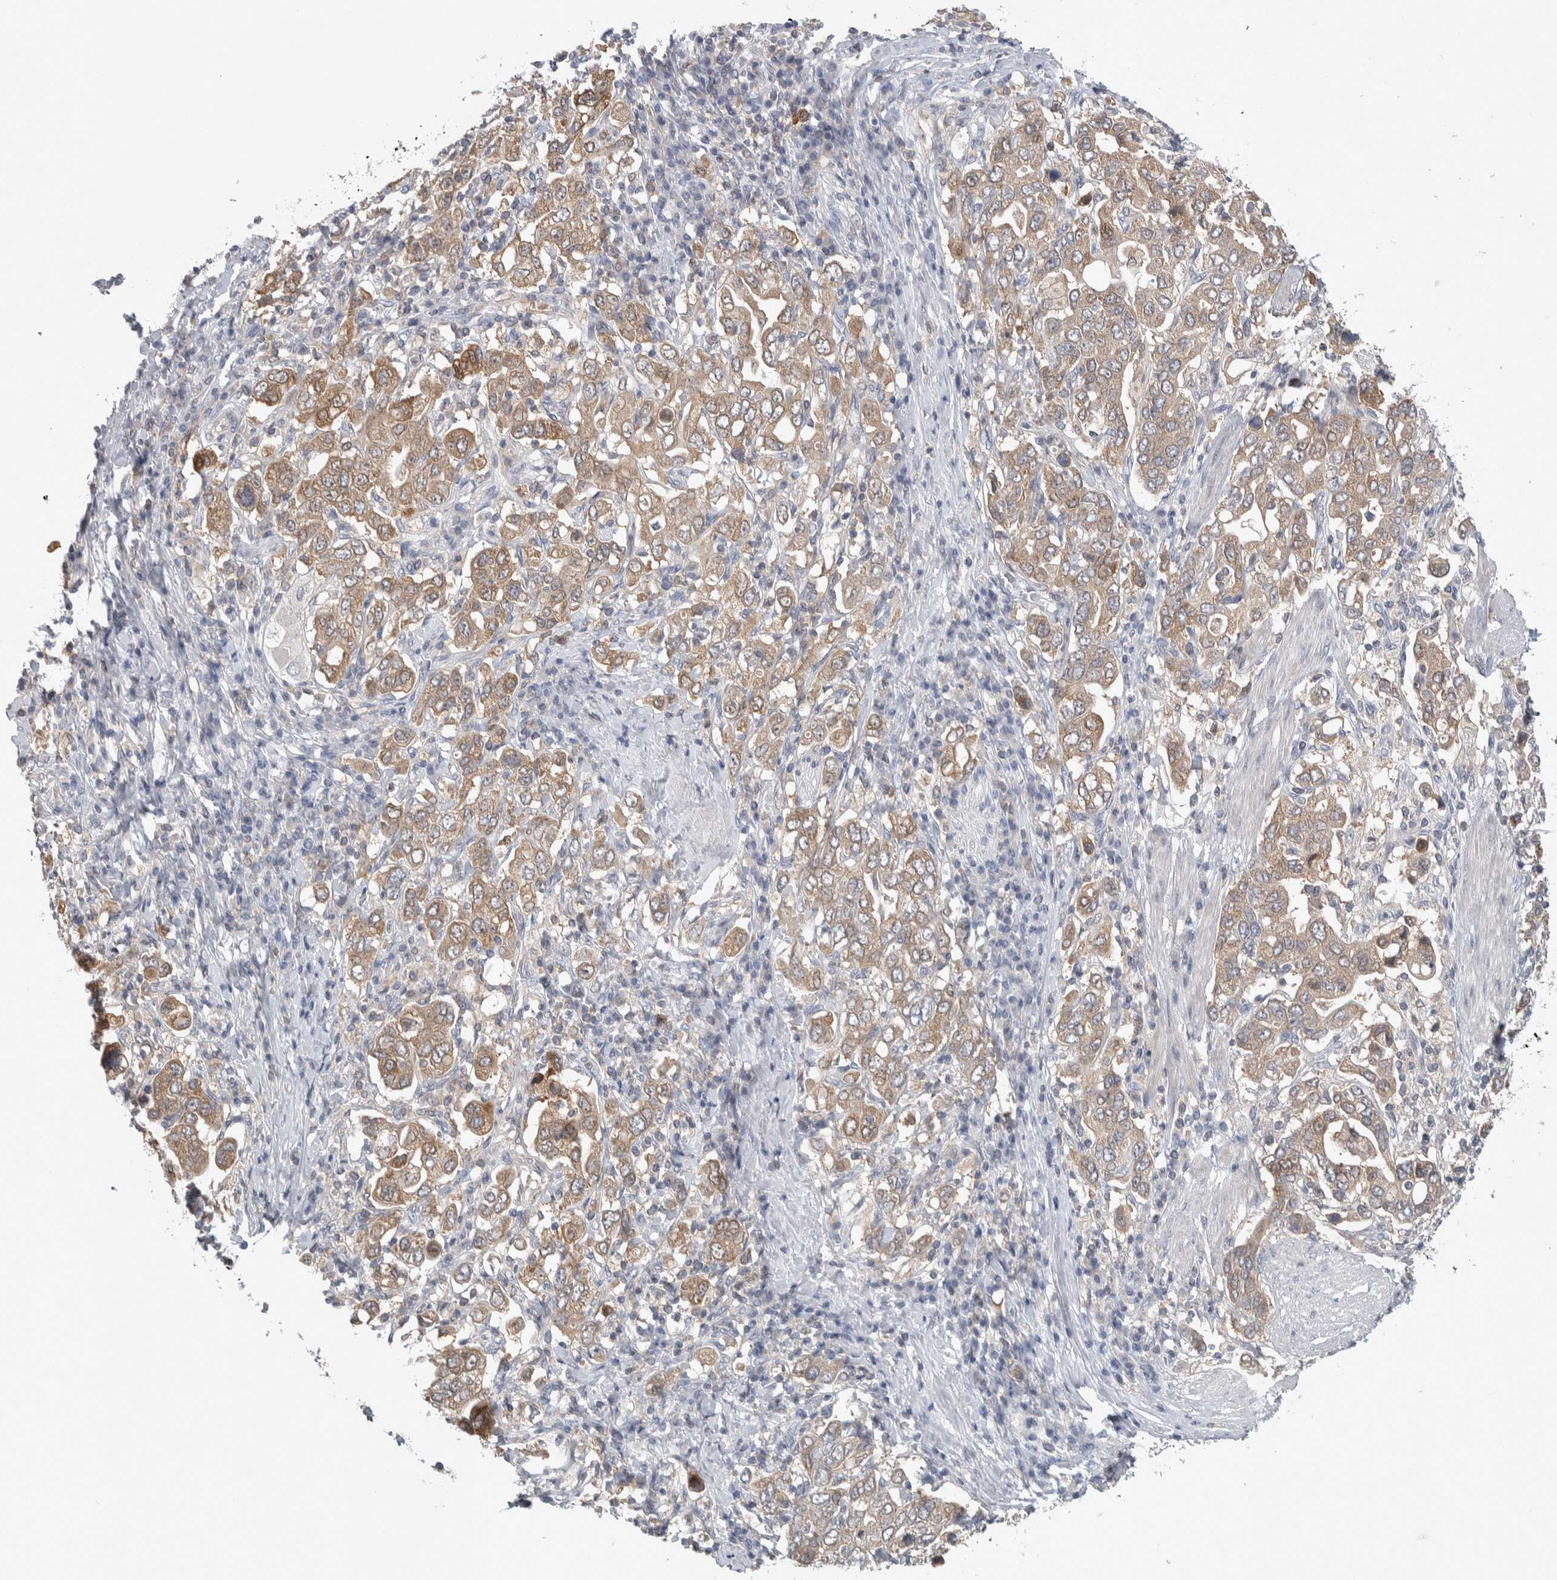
{"staining": {"intensity": "moderate", "quantity": ">75%", "location": "cytoplasmic/membranous"}, "tissue": "stomach cancer", "cell_type": "Tumor cells", "image_type": "cancer", "snomed": [{"axis": "morphology", "description": "Adenocarcinoma, NOS"}, {"axis": "topography", "description": "Stomach, upper"}], "caption": "A brown stain highlights moderate cytoplasmic/membranous staining of a protein in stomach adenocarcinoma tumor cells.", "gene": "HTATIP2", "patient": {"sex": "male", "age": 62}}